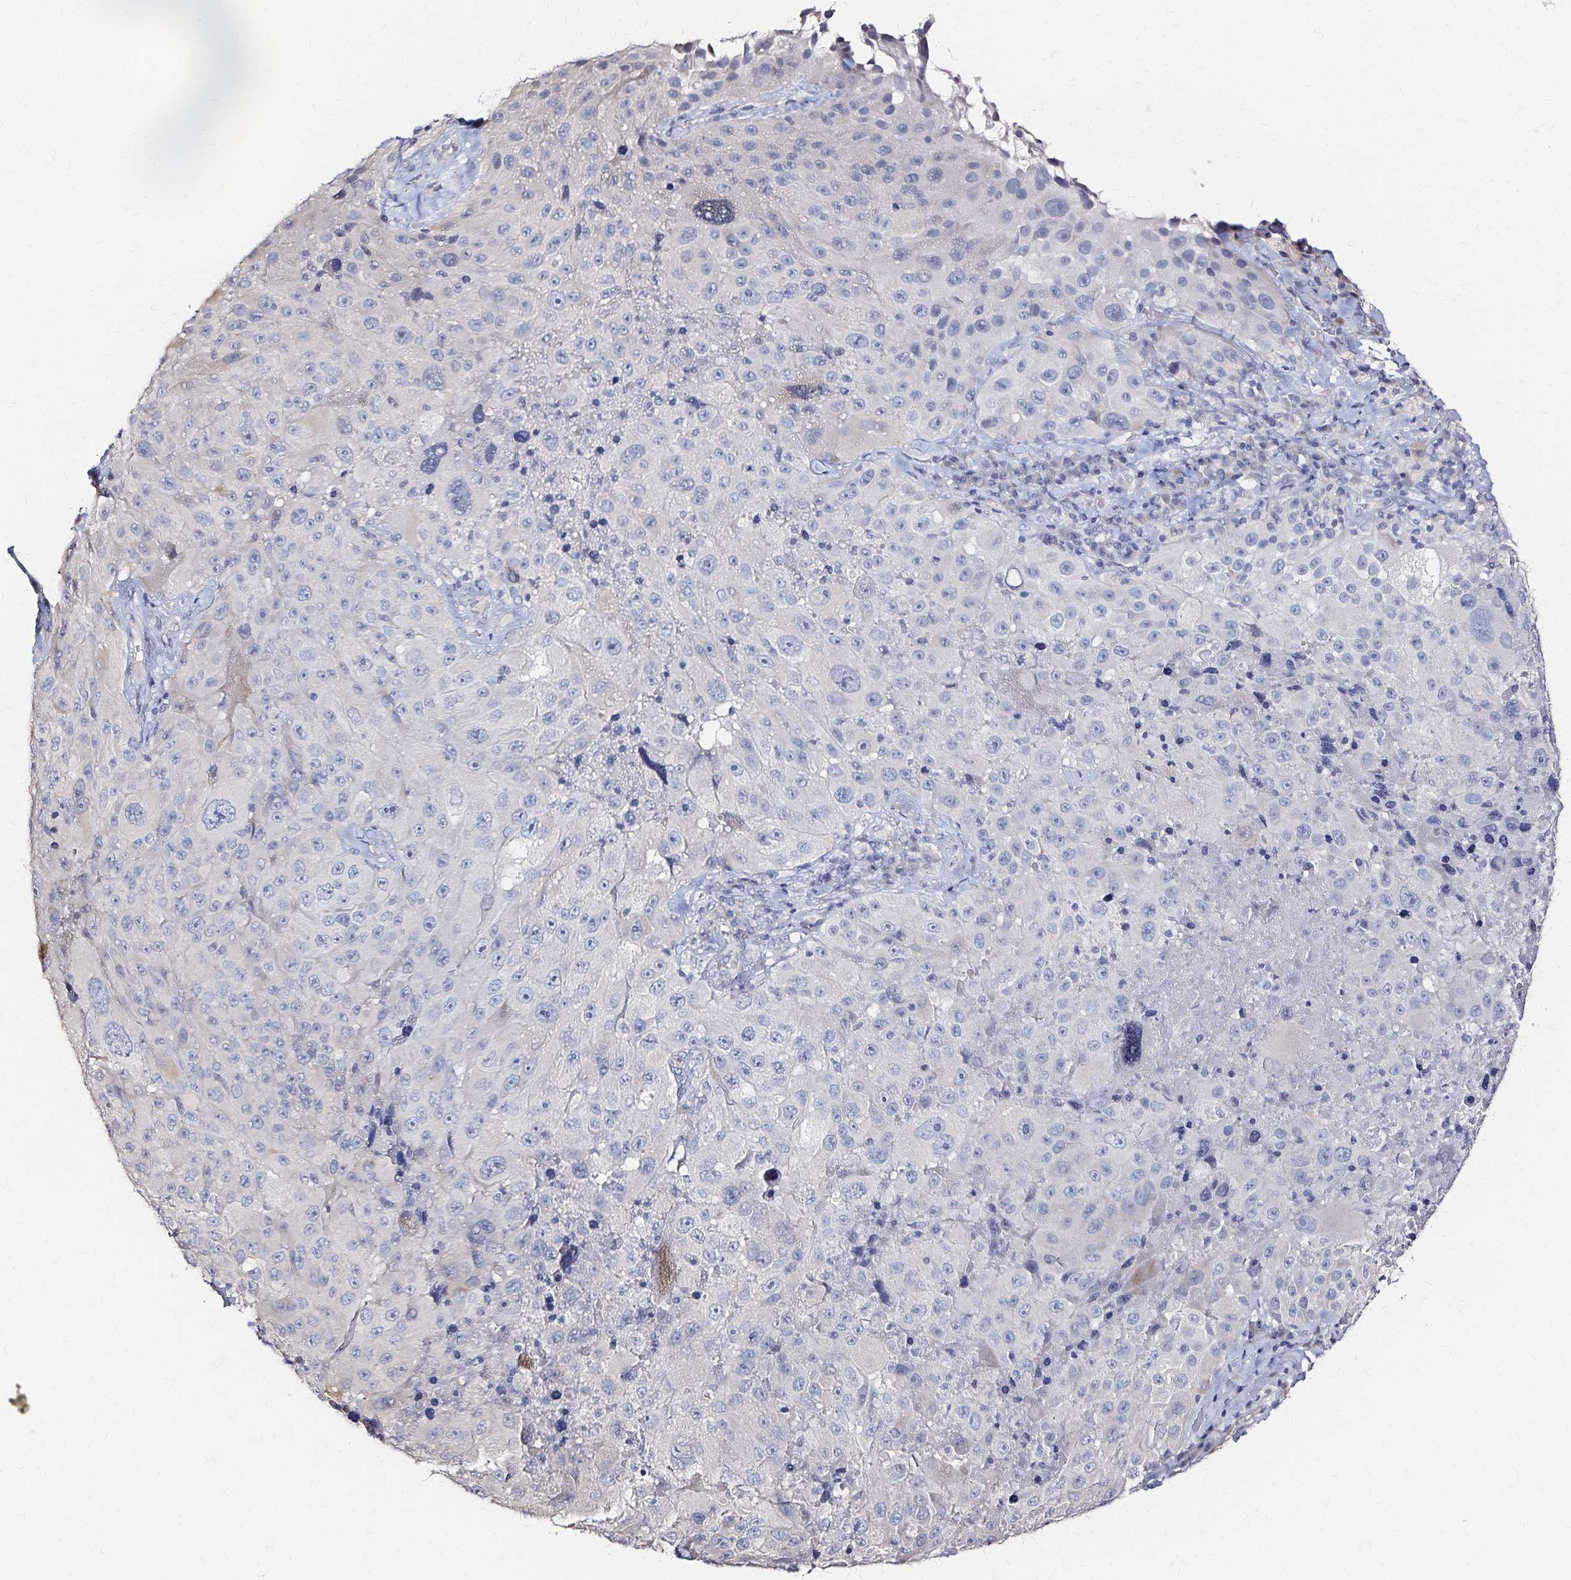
{"staining": {"intensity": "negative", "quantity": "none", "location": "none"}, "tissue": "melanoma", "cell_type": "Tumor cells", "image_type": "cancer", "snomed": [{"axis": "morphology", "description": "Malignant melanoma, Metastatic site"}, {"axis": "topography", "description": "Lymph node"}], "caption": "Immunohistochemistry (IHC) photomicrograph of neoplastic tissue: malignant melanoma (metastatic site) stained with DAB displays no significant protein positivity in tumor cells.", "gene": "SLC5A1", "patient": {"sex": "male", "age": 62}}